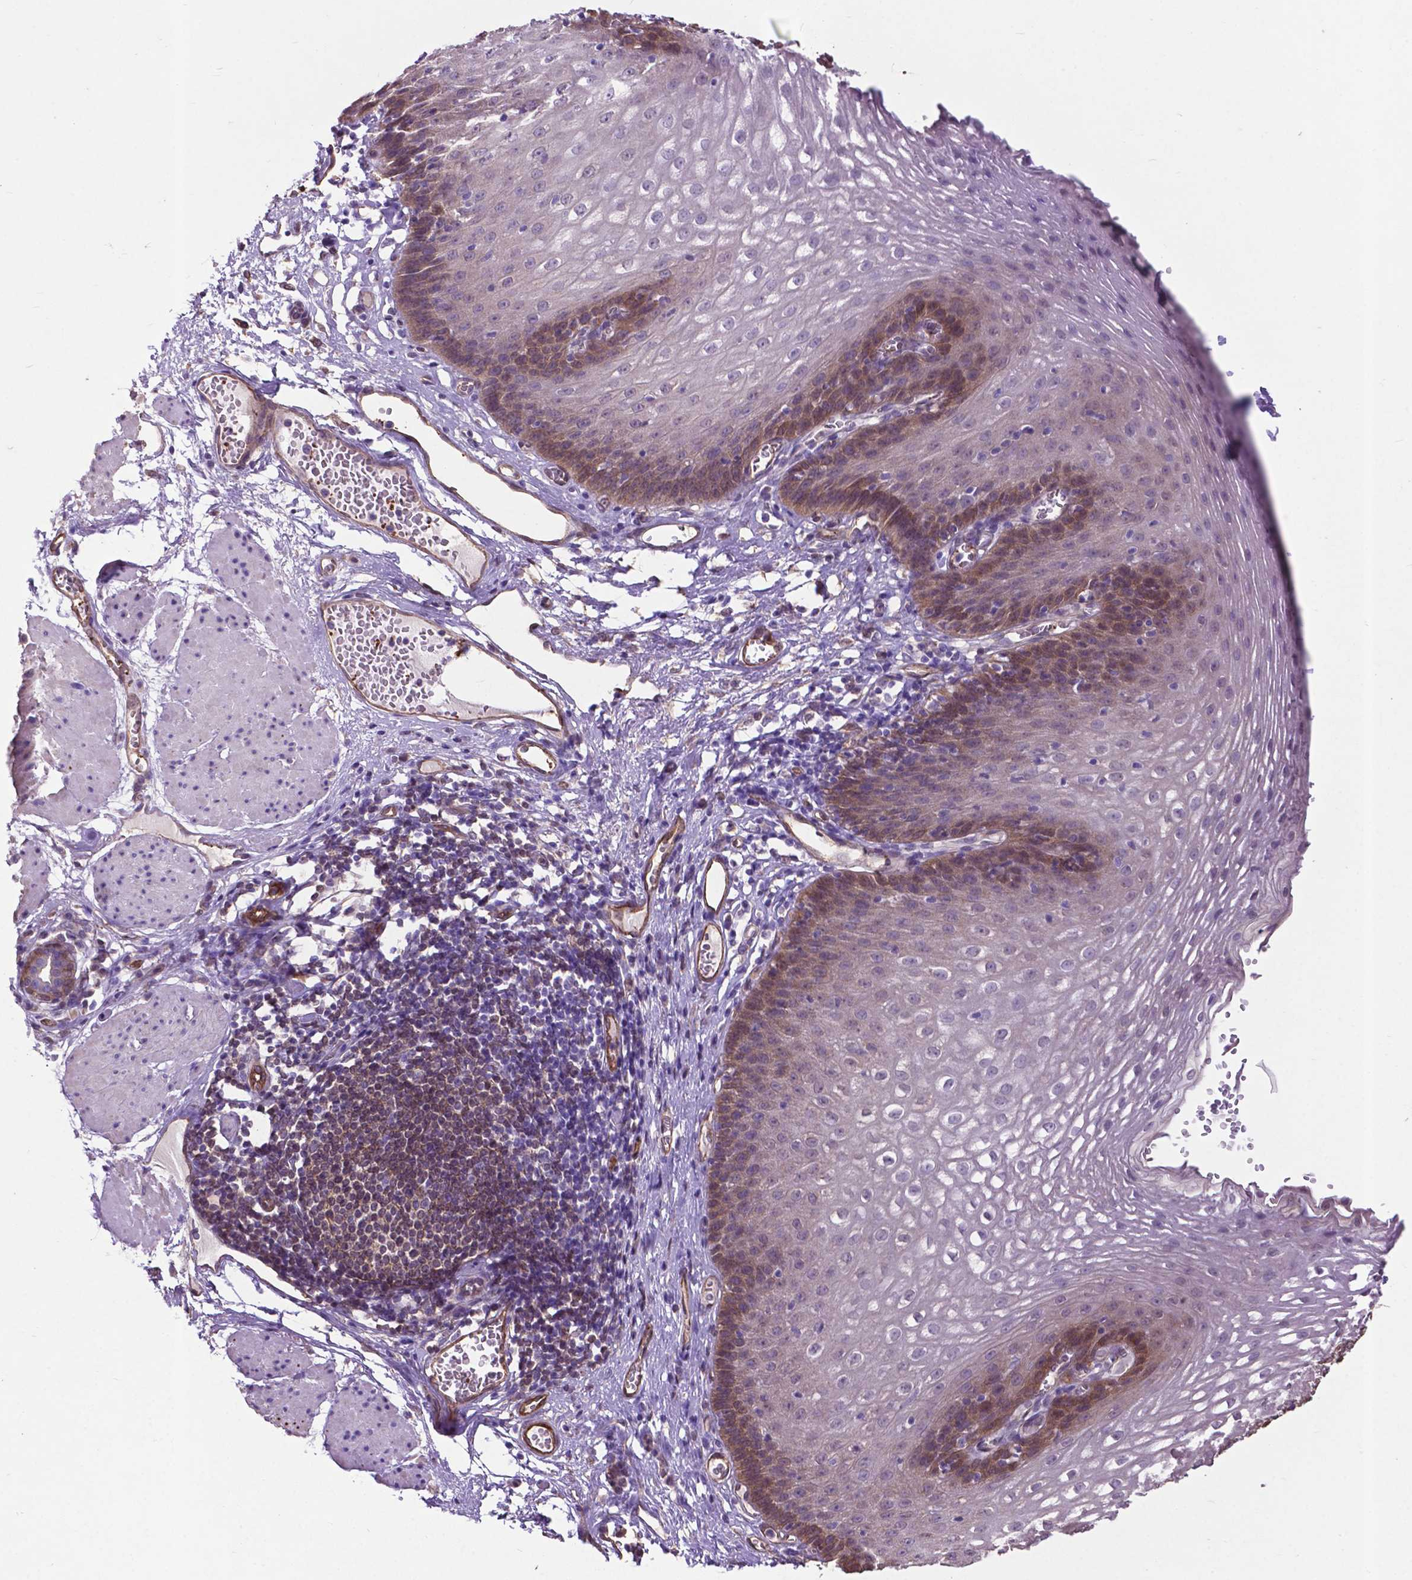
{"staining": {"intensity": "weak", "quantity": "25%-75%", "location": "cytoplasmic/membranous"}, "tissue": "esophagus", "cell_type": "Squamous epithelial cells", "image_type": "normal", "snomed": [{"axis": "morphology", "description": "Normal tissue, NOS"}, {"axis": "topography", "description": "Esophagus"}], "caption": "This histopathology image exhibits unremarkable esophagus stained with immunohistochemistry (IHC) to label a protein in brown. The cytoplasmic/membranous of squamous epithelial cells show weak positivity for the protein. Nuclei are counter-stained blue.", "gene": "PDLIM1", "patient": {"sex": "male", "age": 72}}